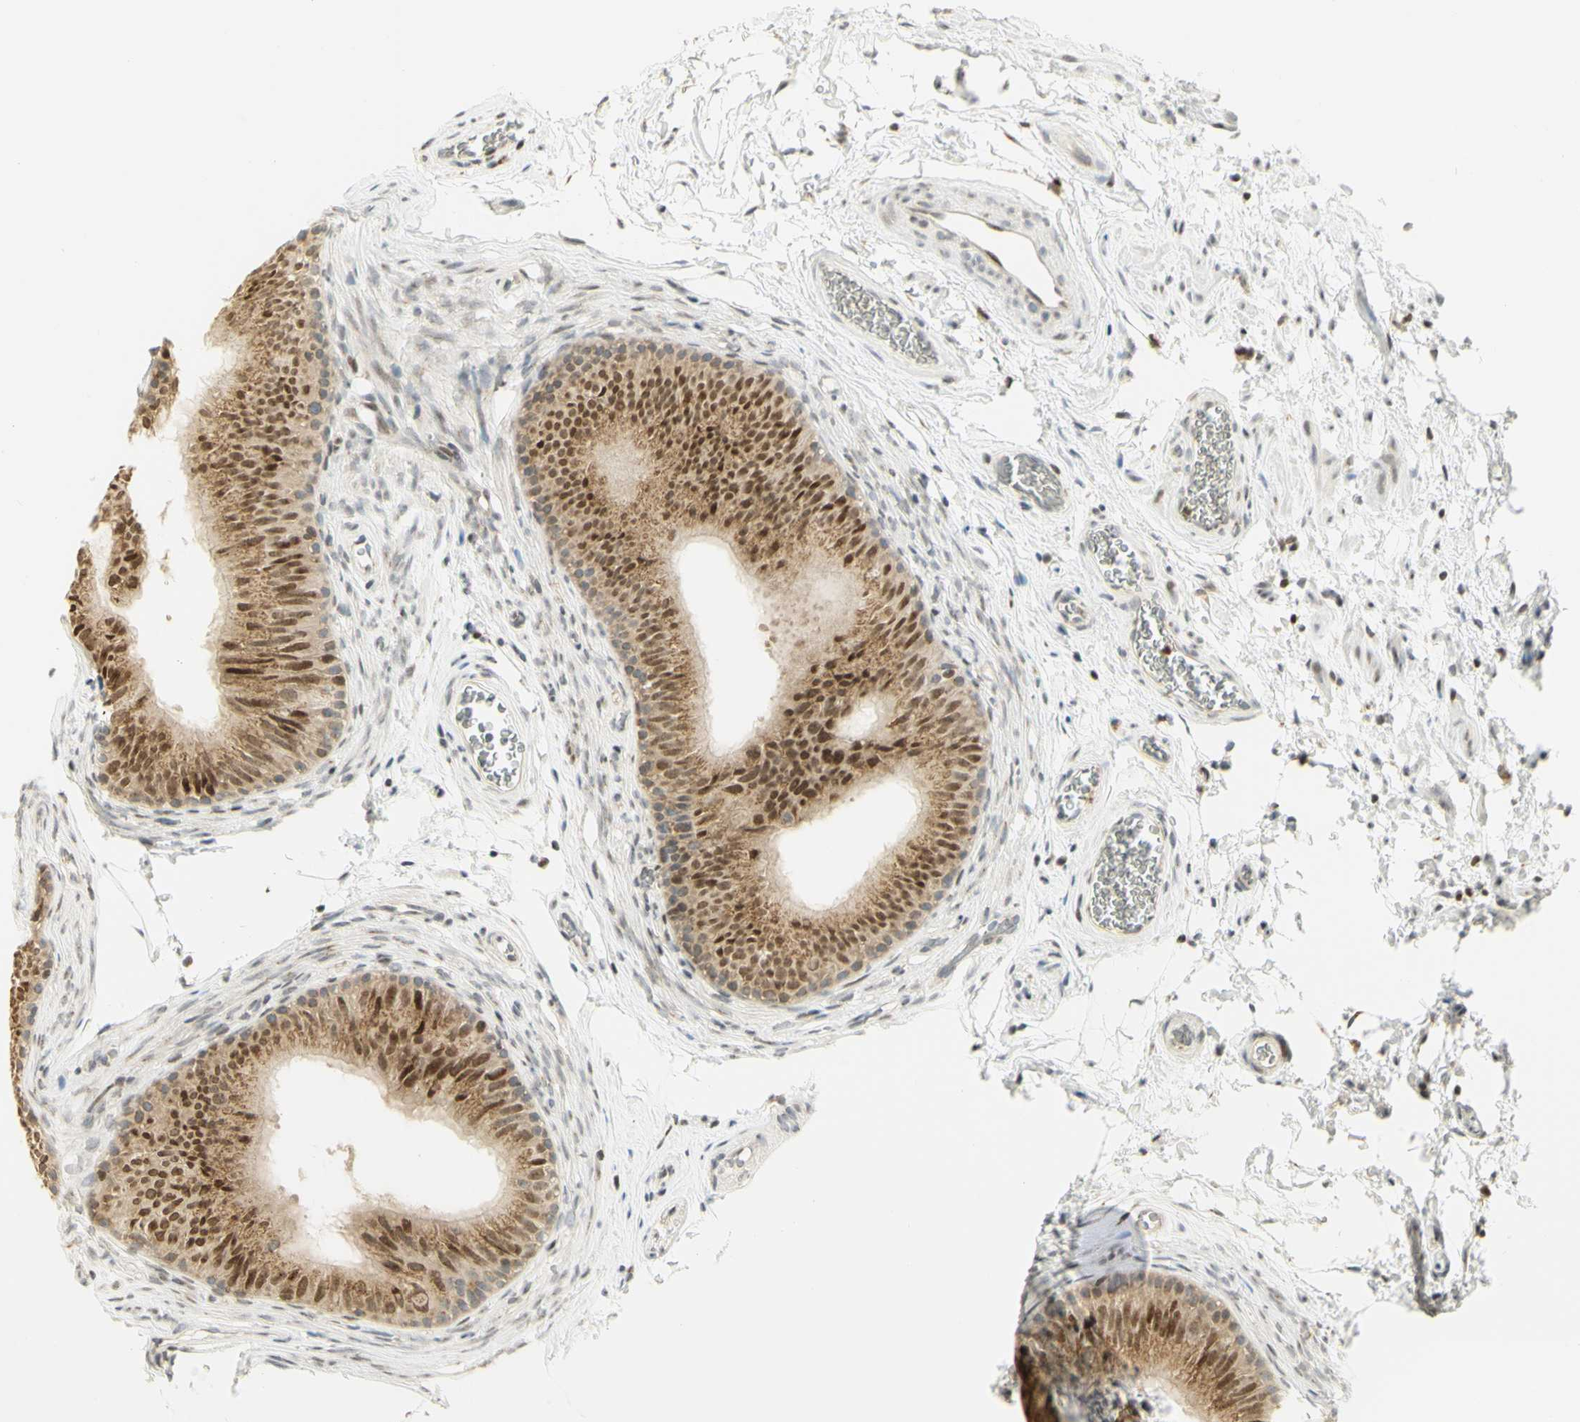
{"staining": {"intensity": "moderate", "quantity": ">75%", "location": "cytoplasmic/membranous,nuclear"}, "tissue": "epididymis", "cell_type": "Glandular cells", "image_type": "normal", "snomed": [{"axis": "morphology", "description": "Normal tissue, NOS"}, {"axis": "topography", "description": "Epididymis"}], "caption": "Benign epididymis demonstrates moderate cytoplasmic/membranous,nuclear expression in about >75% of glandular cells (brown staining indicates protein expression, while blue staining denotes nuclei)..", "gene": "KIF11", "patient": {"sex": "male", "age": 36}}